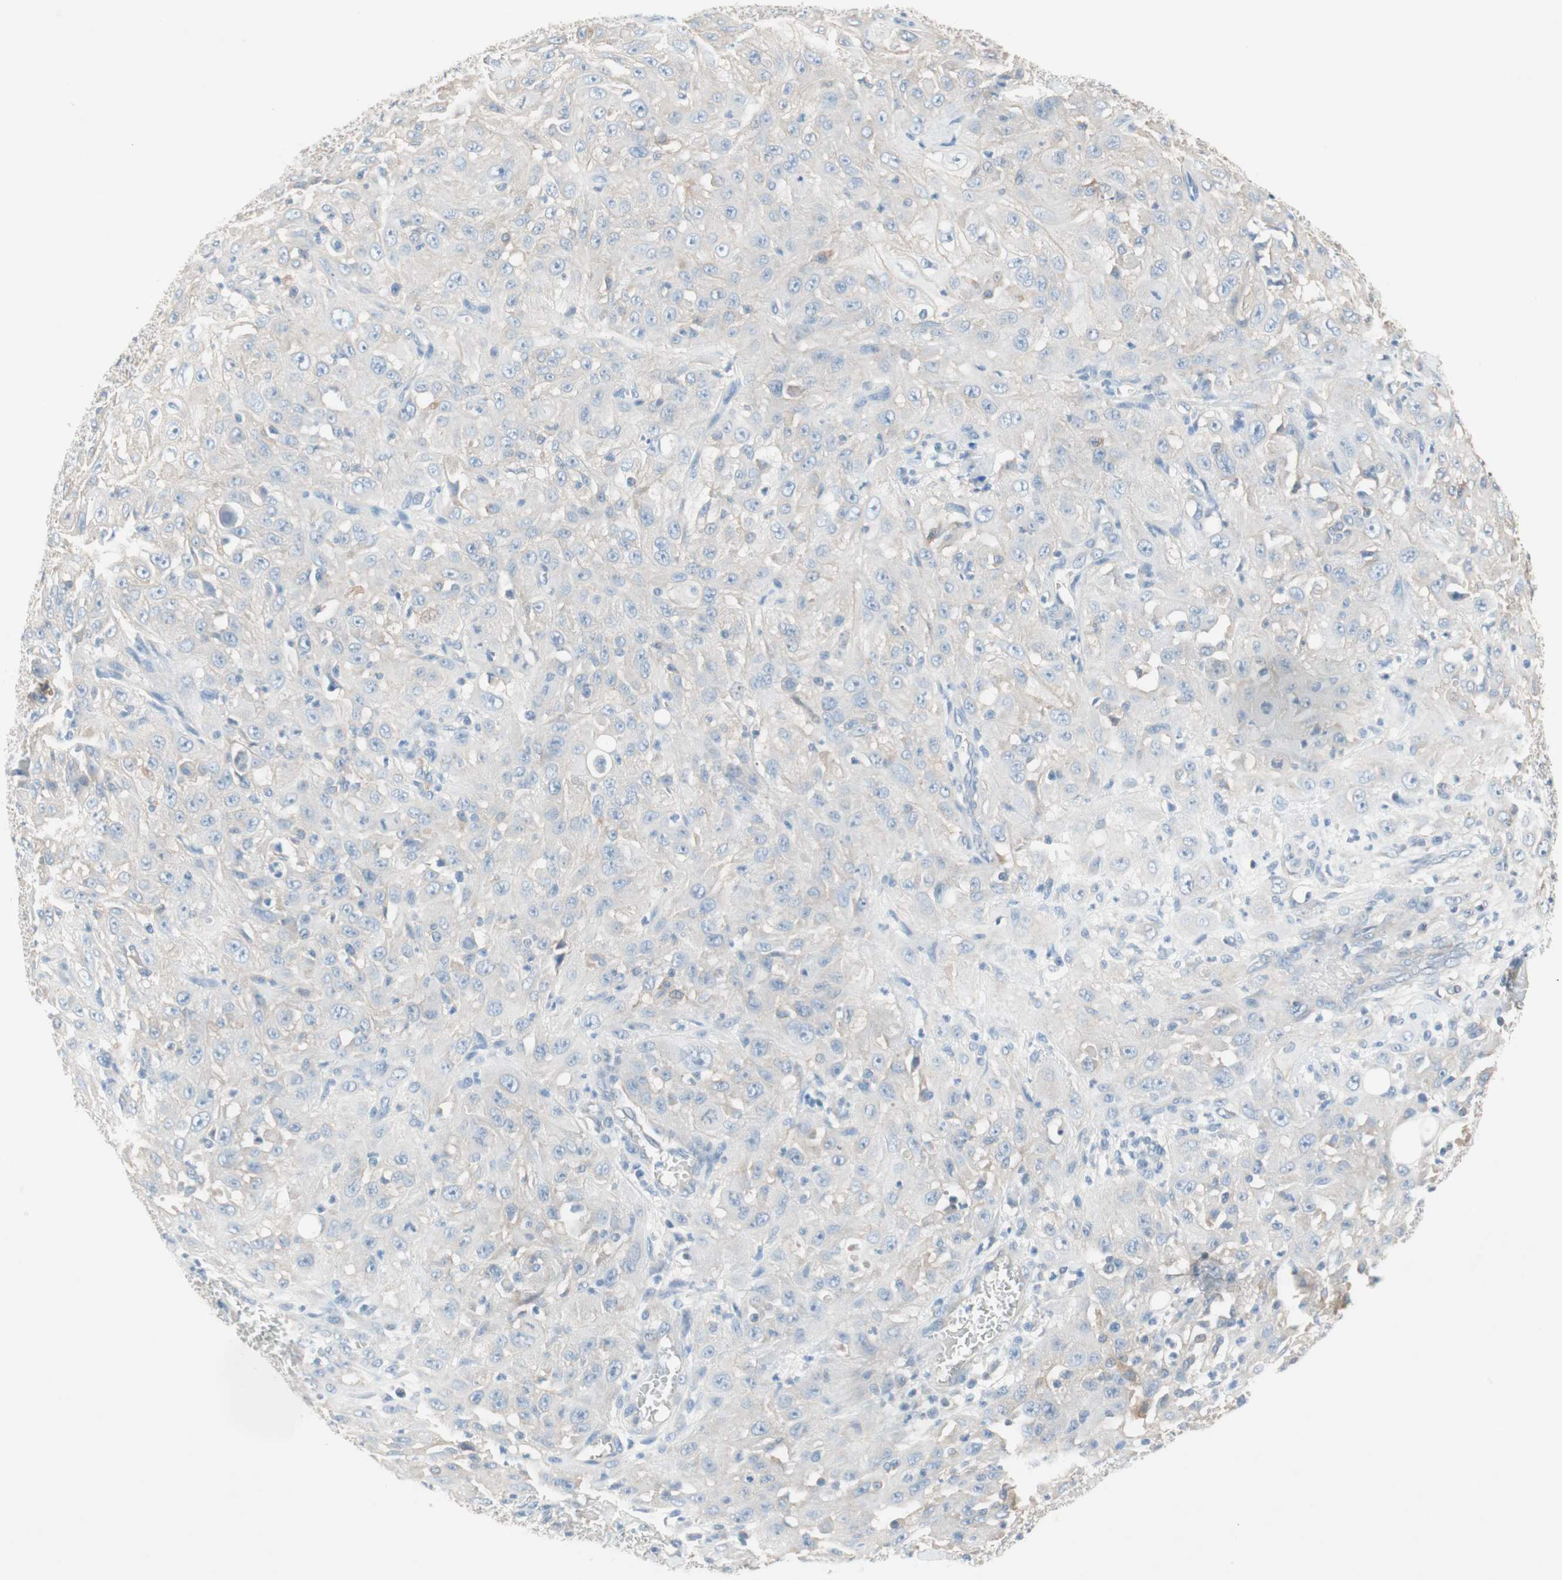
{"staining": {"intensity": "negative", "quantity": "none", "location": "none"}, "tissue": "skin cancer", "cell_type": "Tumor cells", "image_type": "cancer", "snomed": [{"axis": "morphology", "description": "Squamous cell carcinoma, NOS"}, {"axis": "morphology", "description": "Squamous cell carcinoma, metastatic, NOS"}, {"axis": "topography", "description": "Skin"}, {"axis": "topography", "description": "Lymph node"}], "caption": "Skin cancer stained for a protein using IHC shows no staining tumor cells.", "gene": "GLUL", "patient": {"sex": "male", "age": 75}}